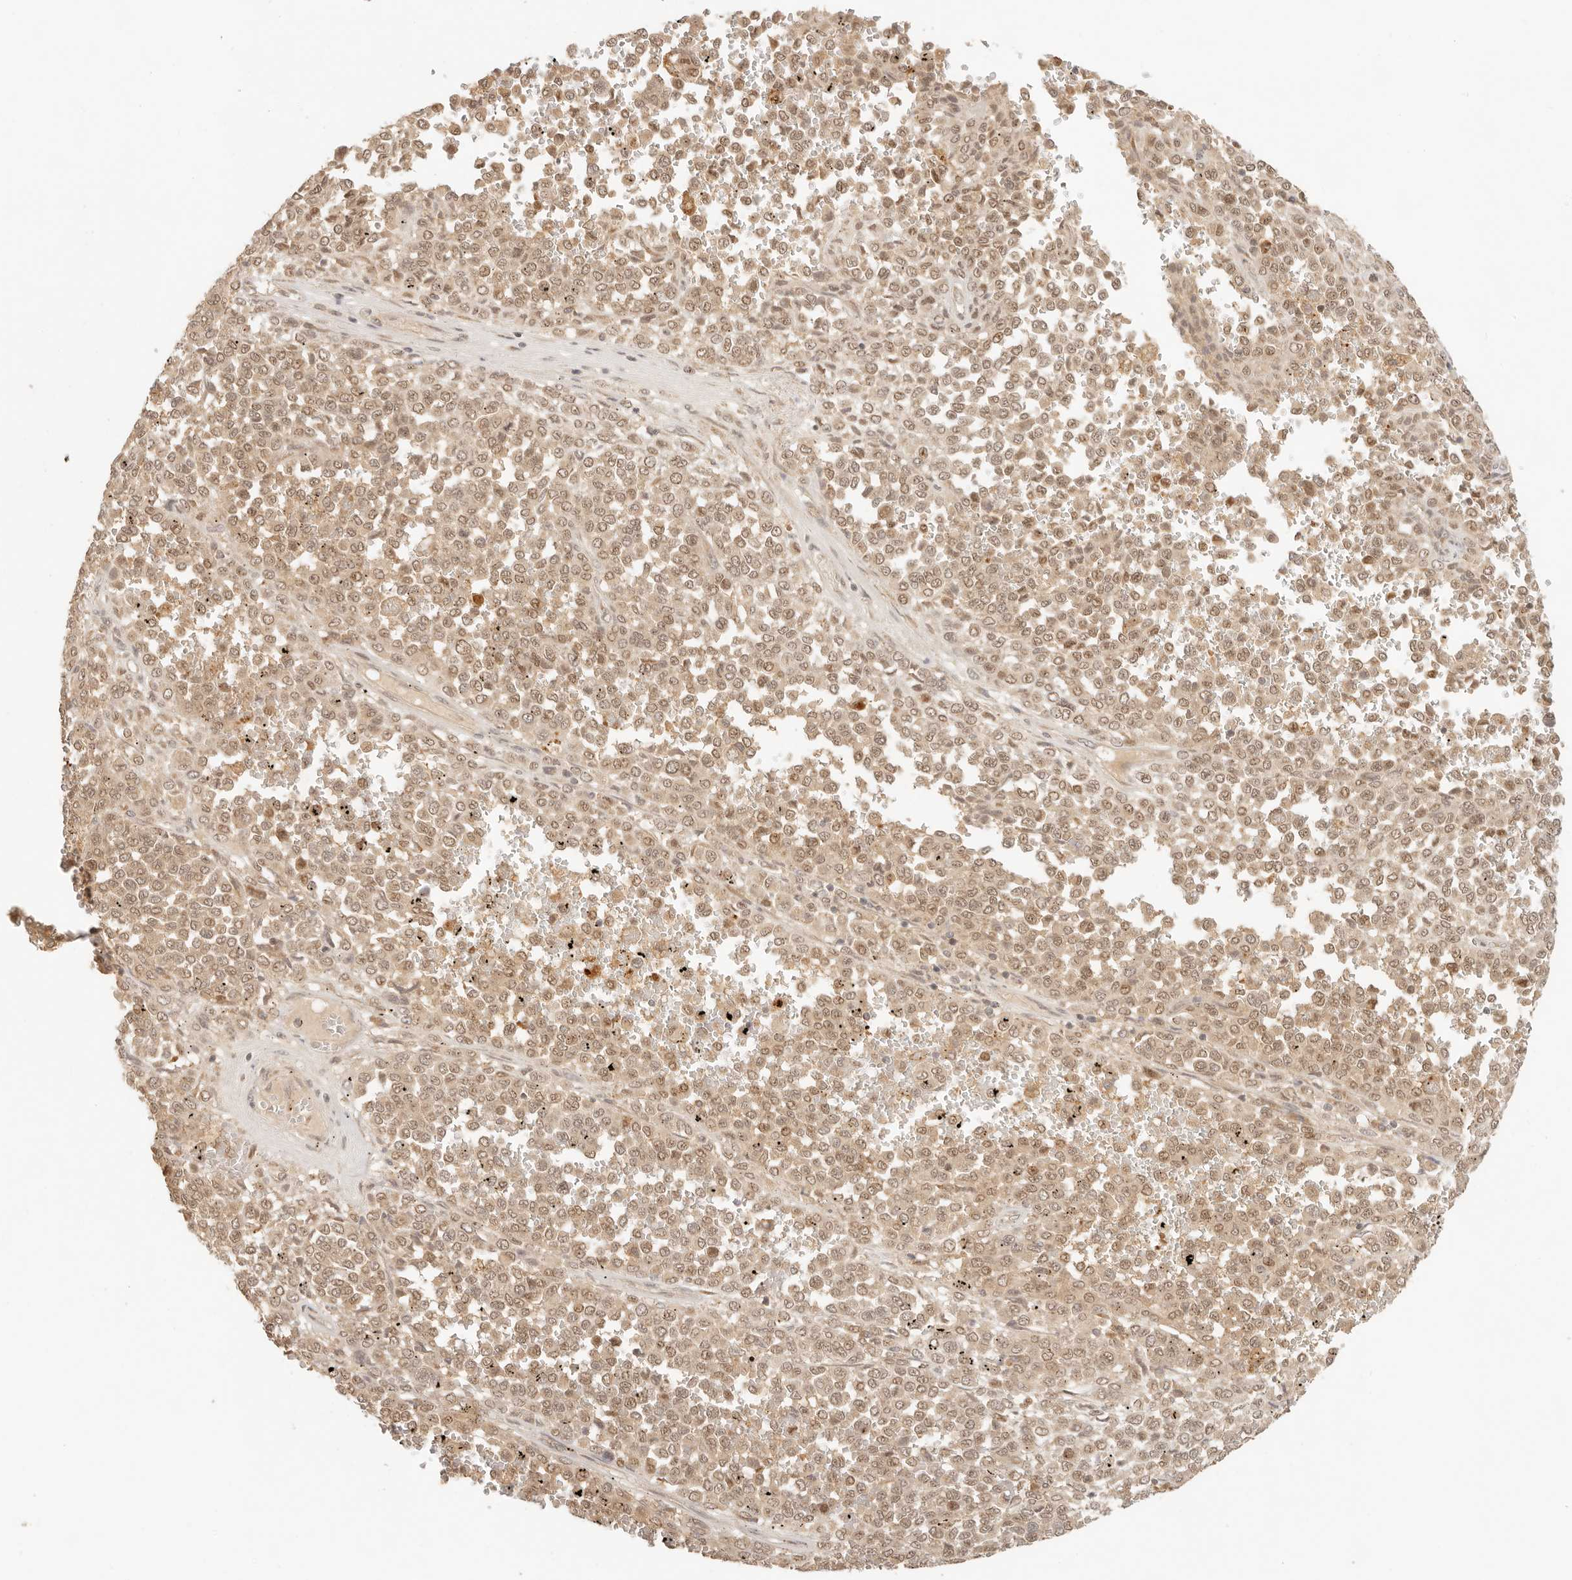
{"staining": {"intensity": "moderate", "quantity": ">75%", "location": "cytoplasmic/membranous,nuclear"}, "tissue": "melanoma", "cell_type": "Tumor cells", "image_type": "cancer", "snomed": [{"axis": "morphology", "description": "Malignant melanoma, Metastatic site"}, {"axis": "topography", "description": "Pancreas"}], "caption": "Malignant melanoma (metastatic site) tissue demonstrates moderate cytoplasmic/membranous and nuclear staining in about >75% of tumor cells", "gene": "INTS11", "patient": {"sex": "female", "age": 30}}